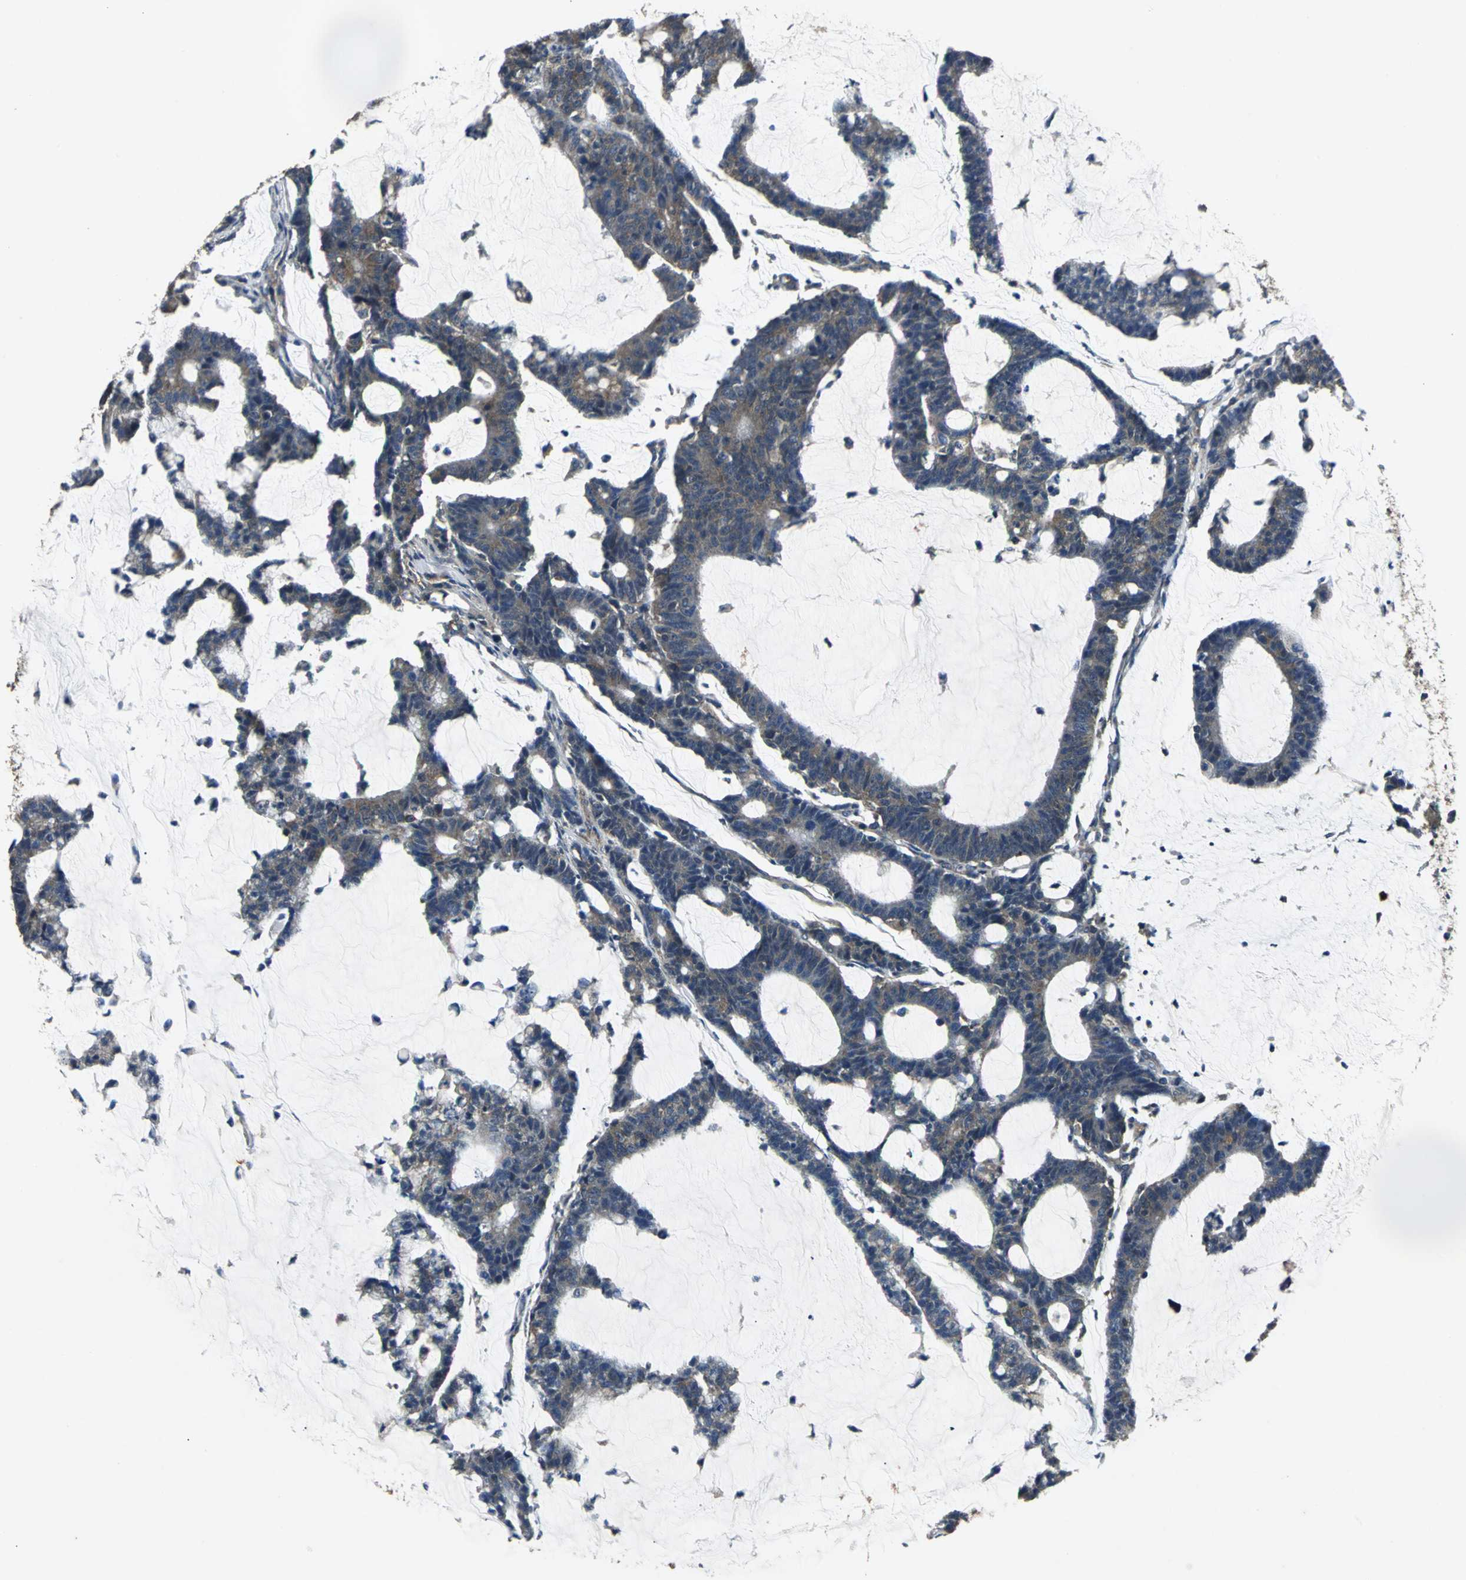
{"staining": {"intensity": "moderate", "quantity": ">75%", "location": "cytoplasmic/membranous"}, "tissue": "colorectal cancer", "cell_type": "Tumor cells", "image_type": "cancer", "snomed": [{"axis": "morphology", "description": "Adenocarcinoma, NOS"}, {"axis": "topography", "description": "Colon"}], "caption": "High-magnification brightfield microscopy of colorectal cancer (adenocarcinoma) stained with DAB (brown) and counterstained with hematoxylin (blue). tumor cells exhibit moderate cytoplasmic/membranous expression is seen in about>75% of cells.", "gene": "IRF3", "patient": {"sex": "female", "age": 84}}